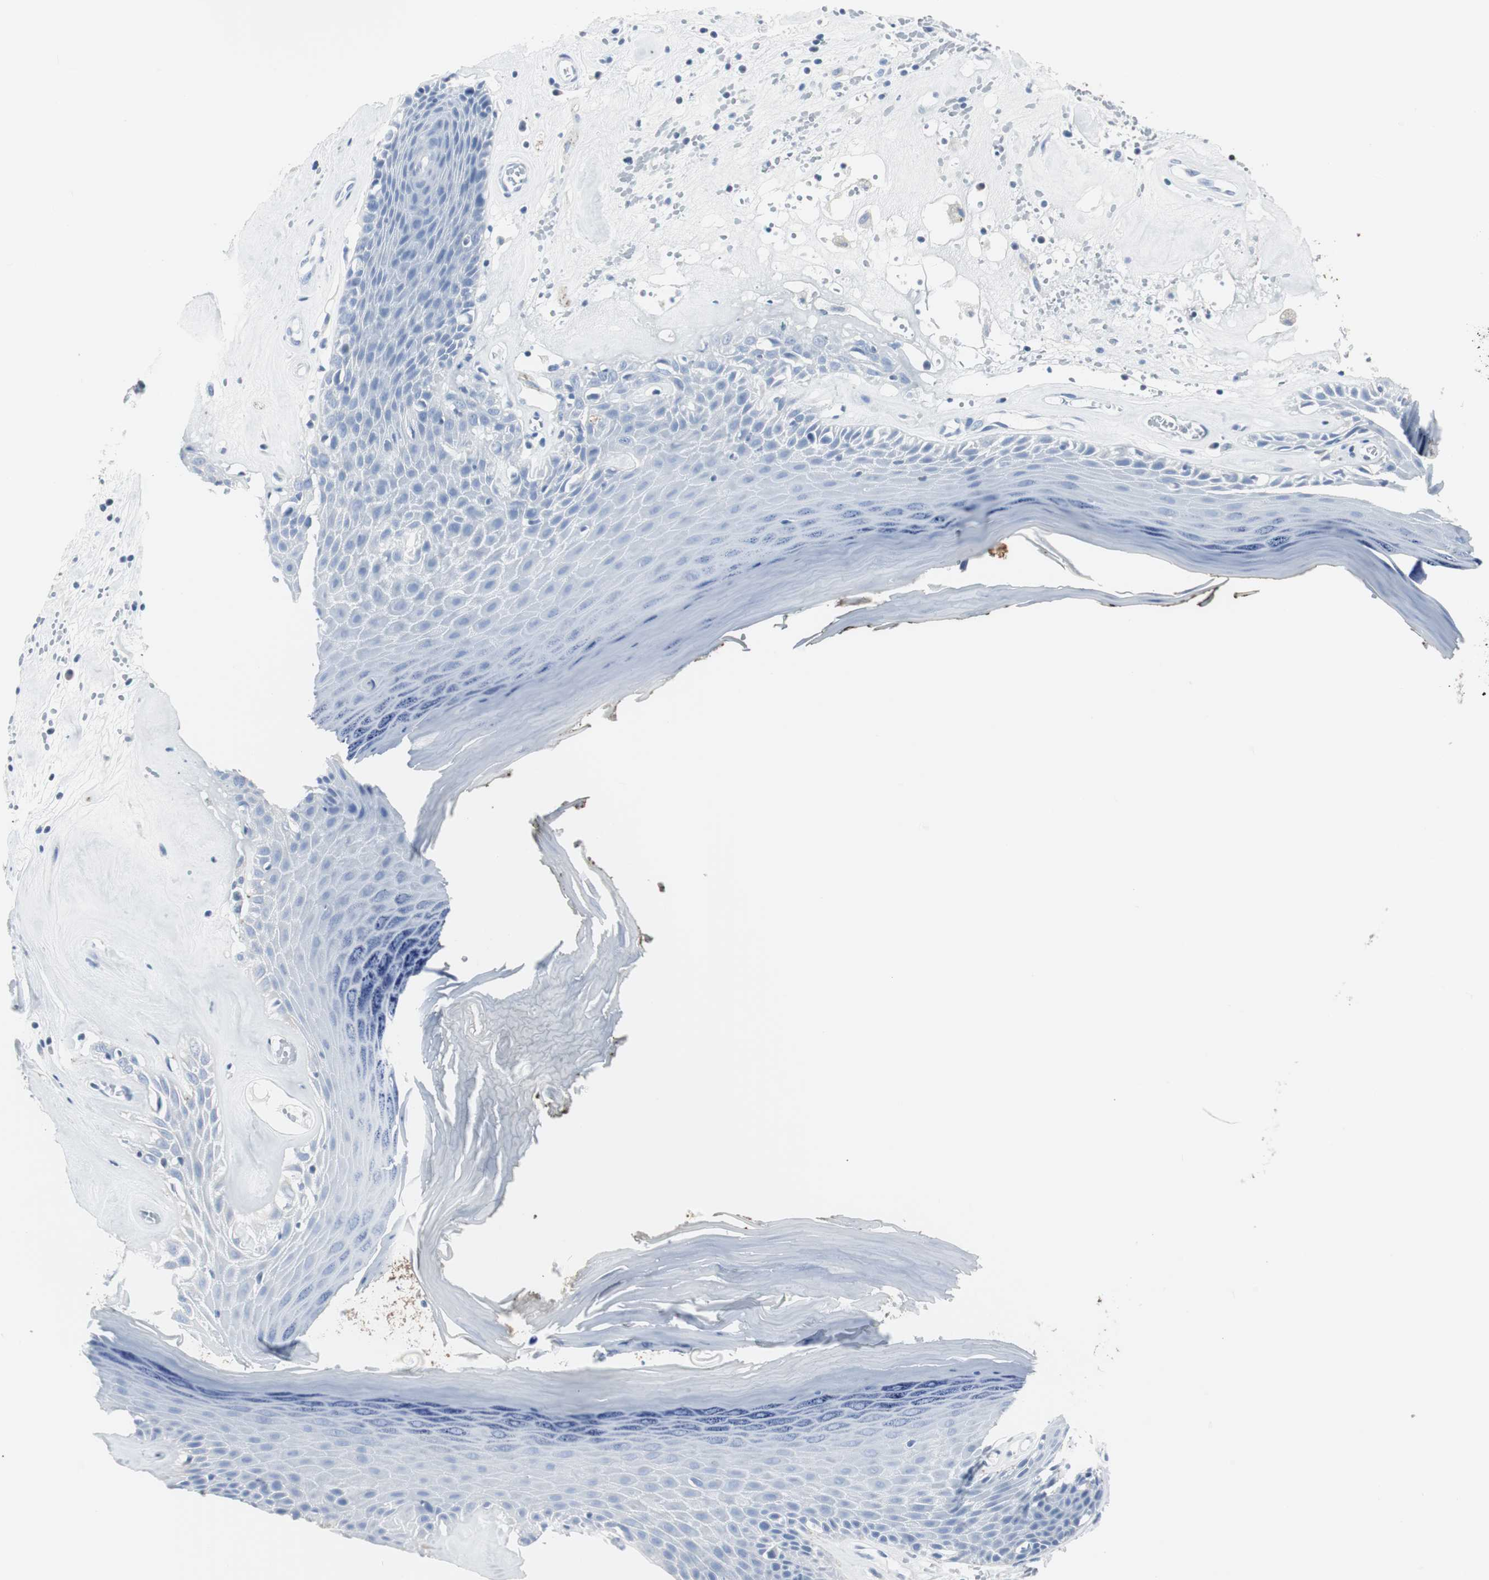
{"staining": {"intensity": "negative", "quantity": "none", "location": "none"}, "tissue": "skin", "cell_type": "Epidermal cells", "image_type": "normal", "snomed": [{"axis": "morphology", "description": "Normal tissue, NOS"}, {"axis": "morphology", "description": "Inflammation, NOS"}, {"axis": "topography", "description": "Vulva"}], "caption": "This is an immunohistochemistry micrograph of unremarkable skin. There is no expression in epidermal cells.", "gene": "GAP43", "patient": {"sex": "female", "age": 84}}